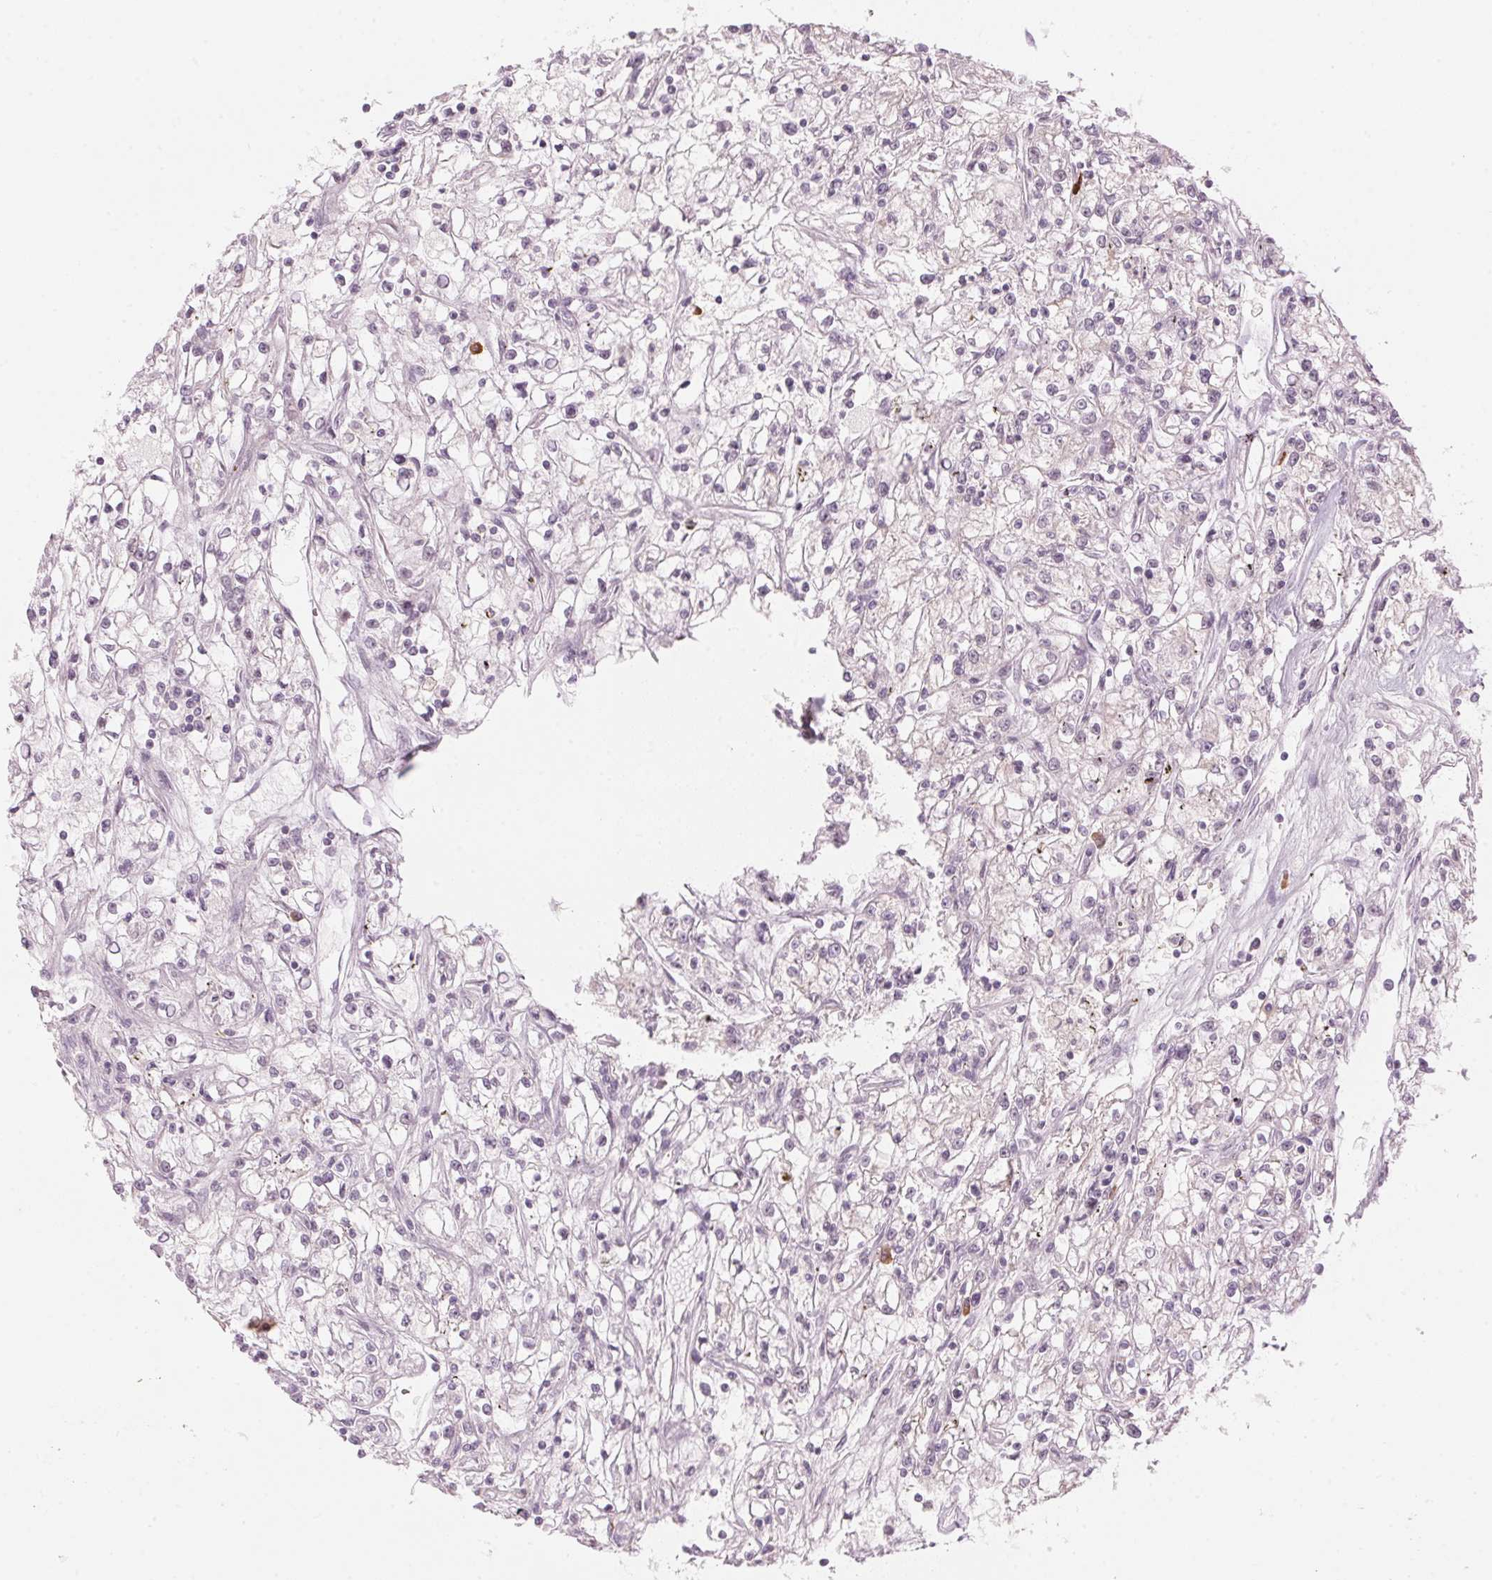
{"staining": {"intensity": "negative", "quantity": "none", "location": "none"}, "tissue": "renal cancer", "cell_type": "Tumor cells", "image_type": "cancer", "snomed": [{"axis": "morphology", "description": "Adenocarcinoma, NOS"}, {"axis": "topography", "description": "Kidney"}], "caption": "Tumor cells are negative for brown protein staining in renal adenocarcinoma.", "gene": "SCTR", "patient": {"sex": "female", "age": 59}}